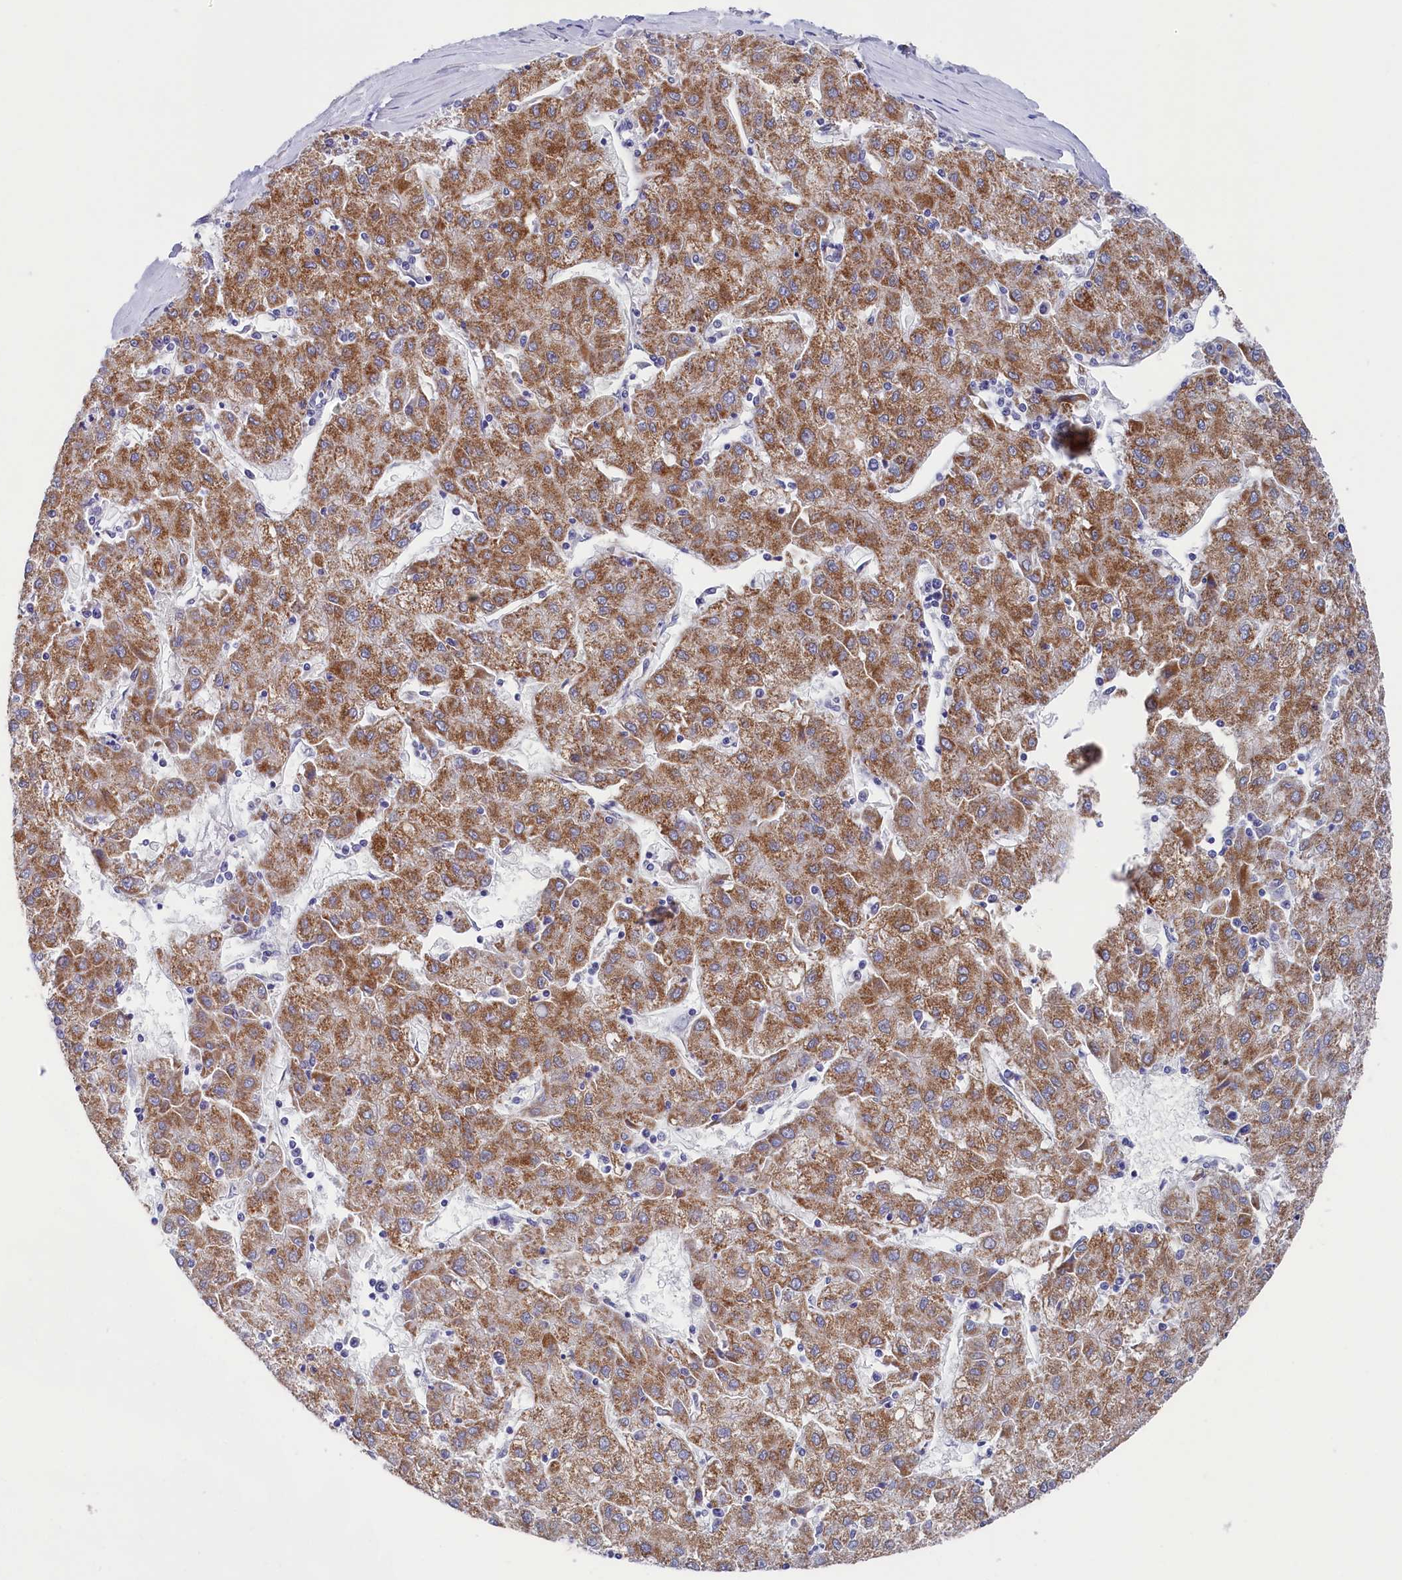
{"staining": {"intensity": "moderate", "quantity": ">75%", "location": "cytoplasmic/membranous"}, "tissue": "liver cancer", "cell_type": "Tumor cells", "image_type": "cancer", "snomed": [{"axis": "morphology", "description": "Carcinoma, Hepatocellular, NOS"}, {"axis": "topography", "description": "Liver"}], "caption": "Protein expression analysis of liver cancer (hepatocellular carcinoma) reveals moderate cytoplasmic/membranous staining in approximately >75% of tumor cells. Nuclei are stained in blue.", "gene": "MMAB", "patient": {"sex": "male", "age": 72}}